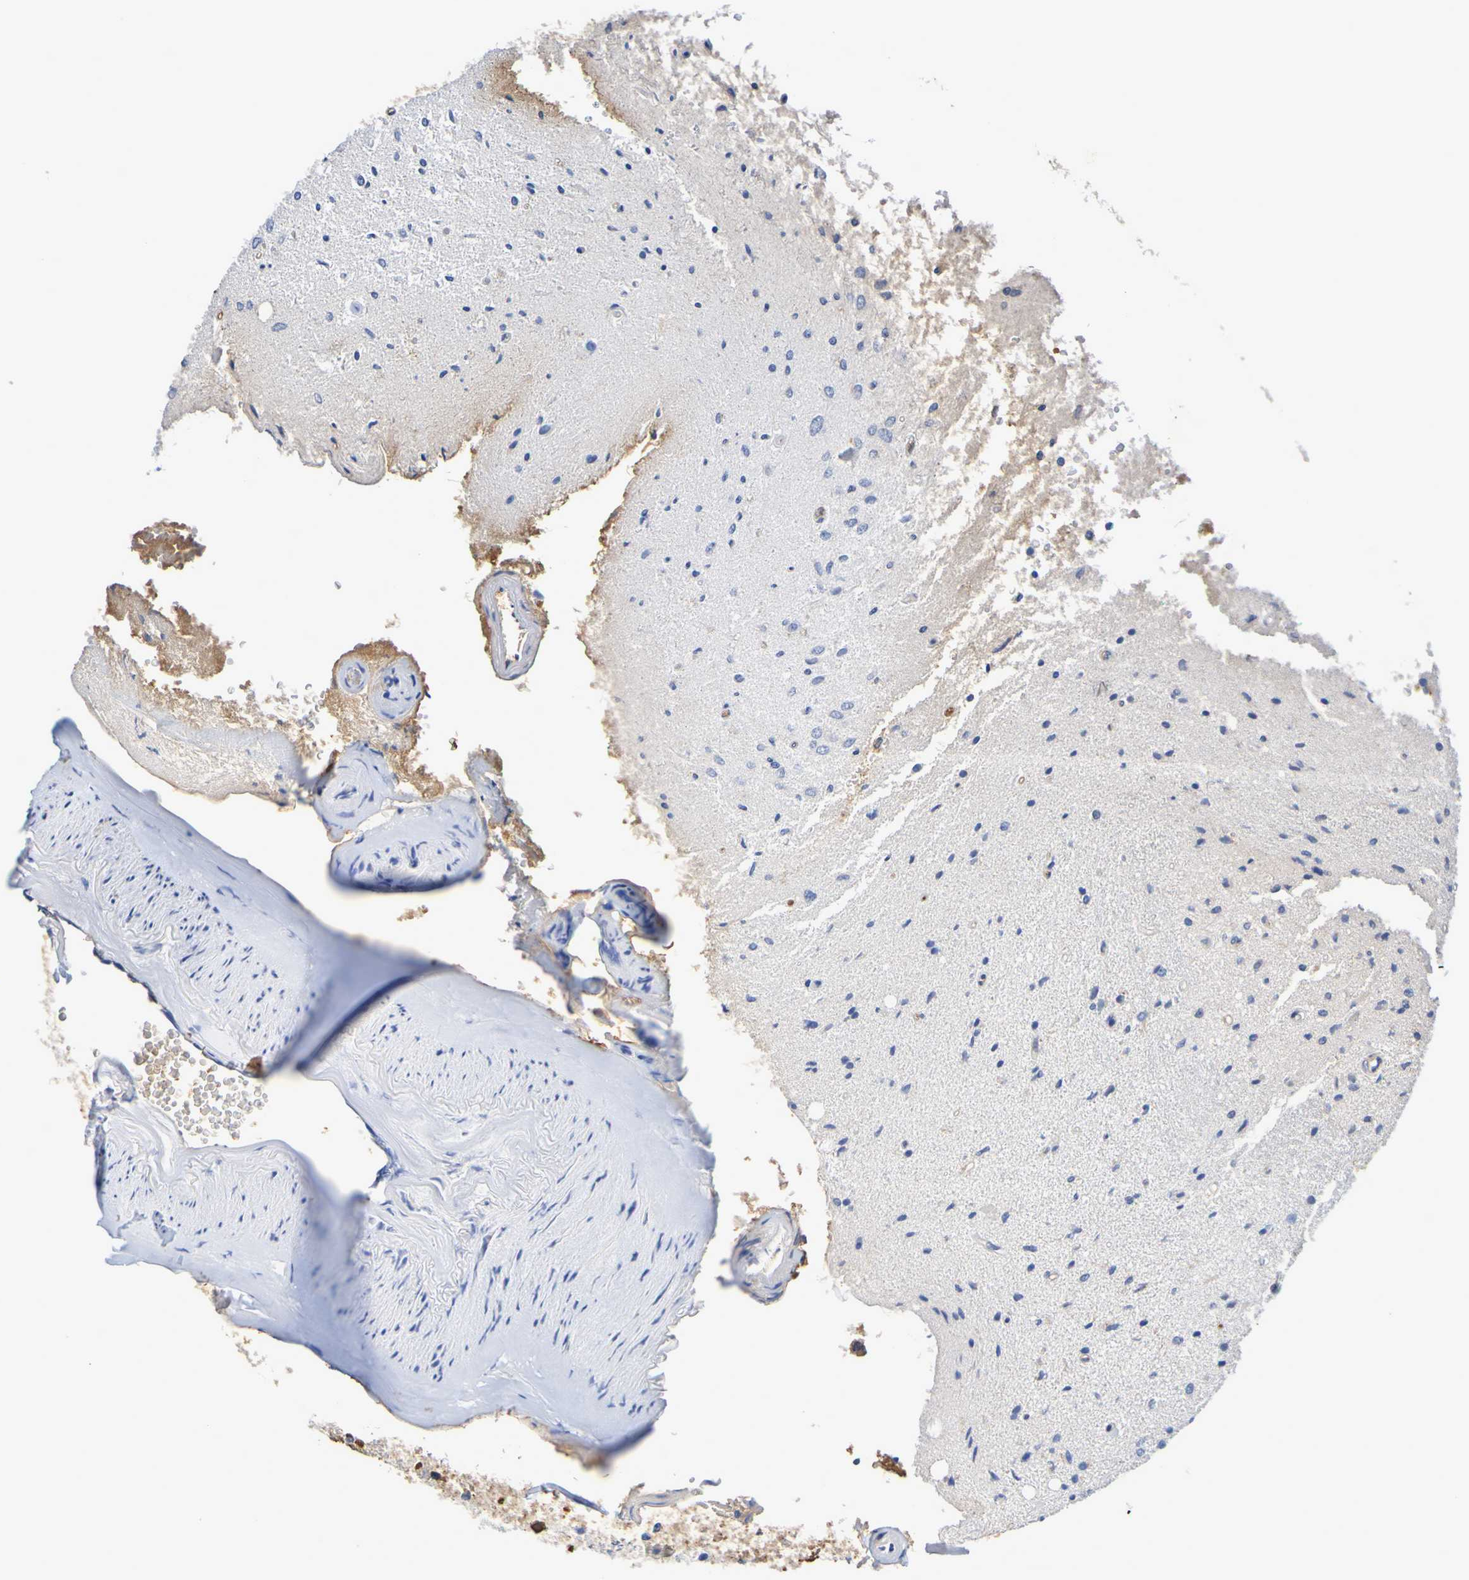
{"staining": {"intensity": "negative", "quantity": "none", "location": "none"}, "tissue": "glioma", "cell_type": "Tumor cells", "image_type": "cancer", "snomed": [{"axis": "morphology", "description": "Glioma, malignant, Low grade"}, {"axis": "topography", "description": "Brain"}], "caption": "The photomicrograph displays no staining of tumor cells in malignant glioma (low-grade).", "gene": "GAB3", "patient": {"sex": "male", "age": 77}}